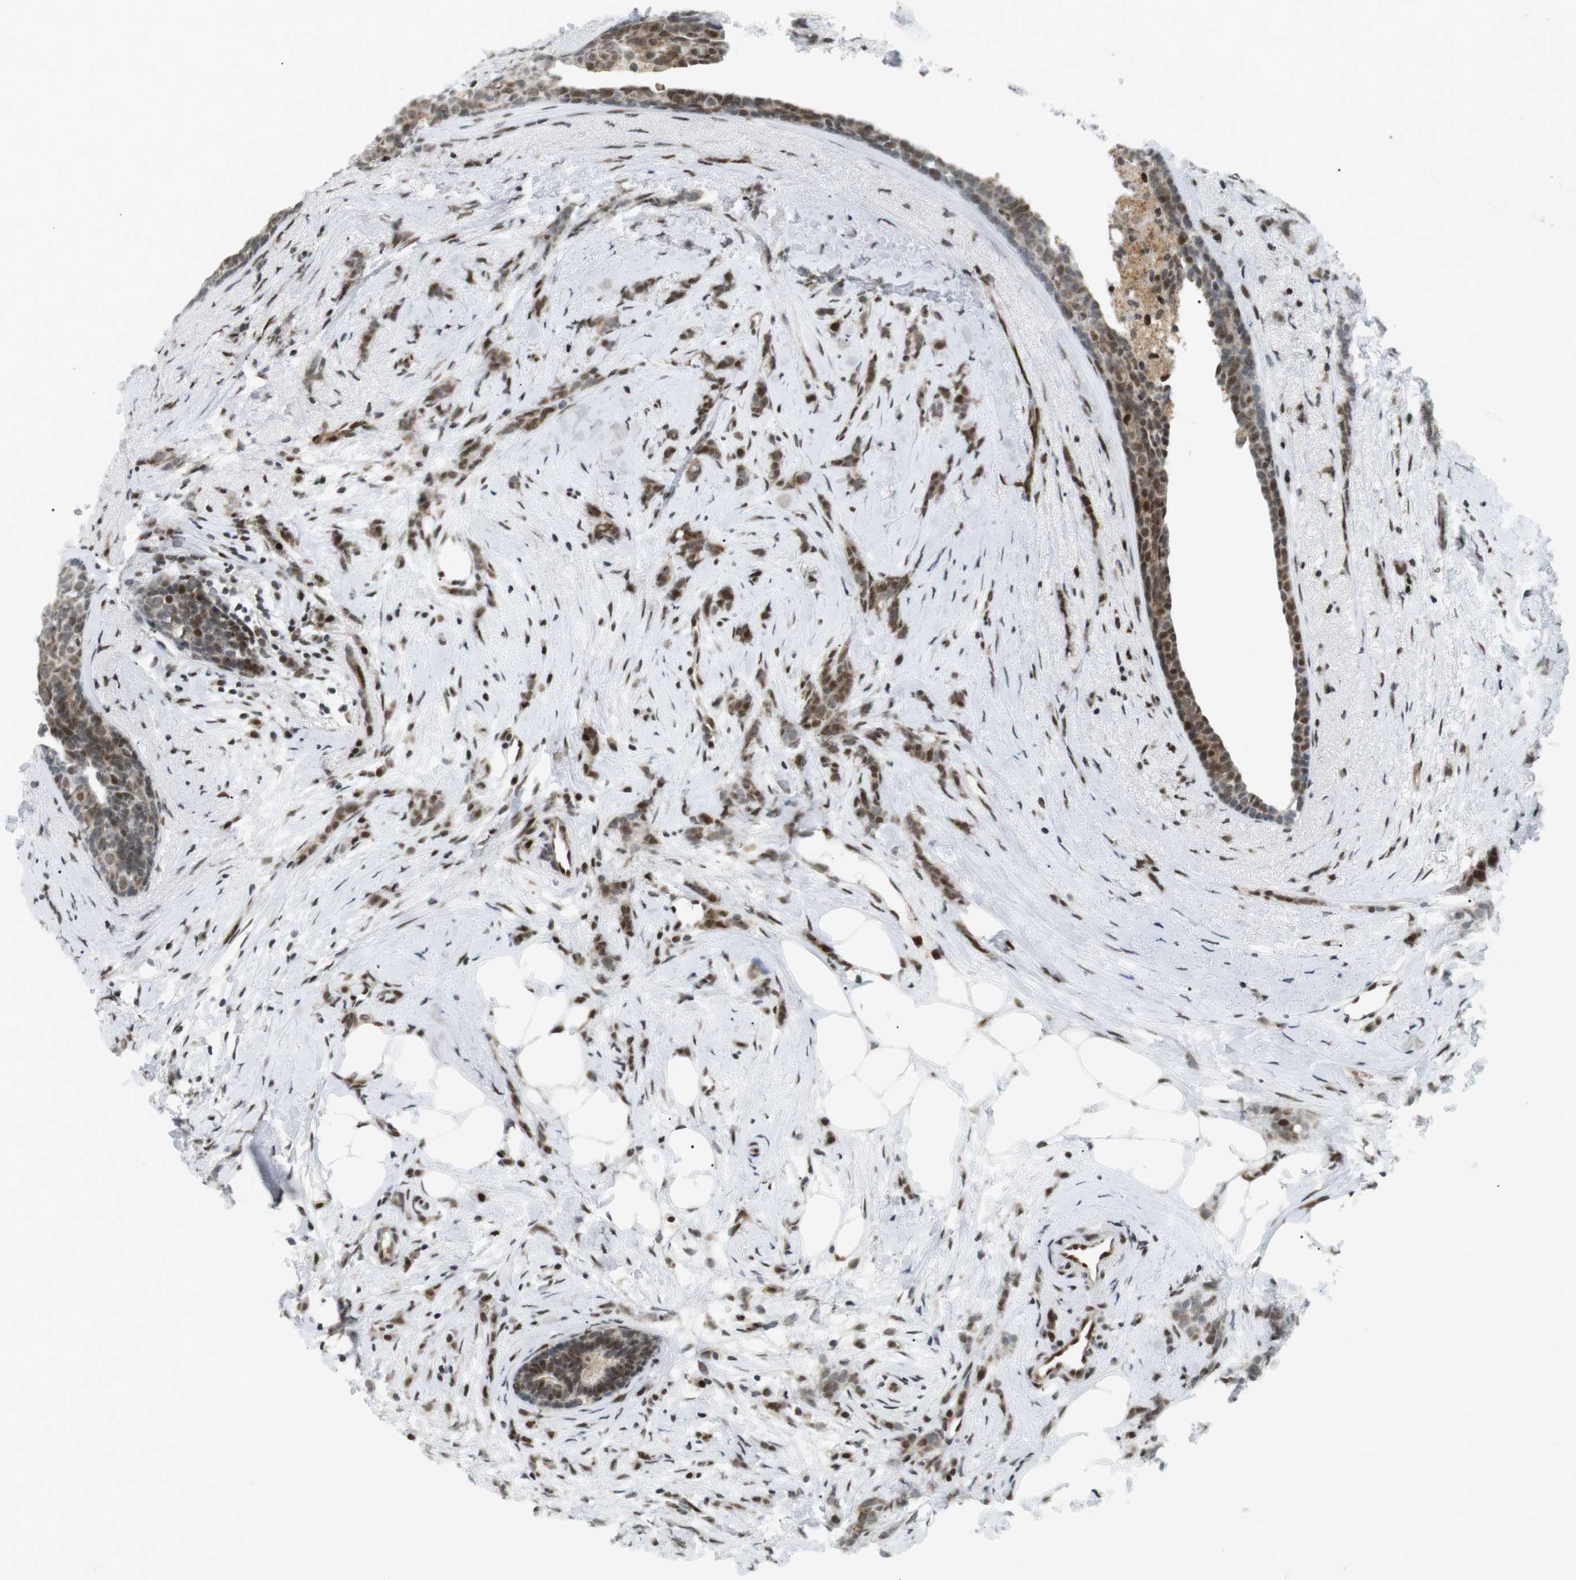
{"staining": {"intensity": "moderate", "quantity": ">75%", "location": "cytoplasmic/membranous,nuclear"}, "tissue": "breast cancer", "cell_type": "Tumor cells", "image_type": "cancer", "snomed": [{"axis": "morphology", "description": "Lobular carcinoma, in situ"}, {"axis": "morphology", "description": "Lobular carcinoma"}, {"axis": "topography", "description": "Breast"}], "caption": "Tumor cells show moderate cytoplasmic/membranous and nuclear expression in about >75% of cells in lobular carcinoma in situ (breast). (Stains: DAB (3,3'-diaminobenzidine) in brown, nuclei in blue, Microscopy: brightfield microscopy at high magnification).", "gene": "CDC27", "patient": {"sex": "female", "age": 41}}